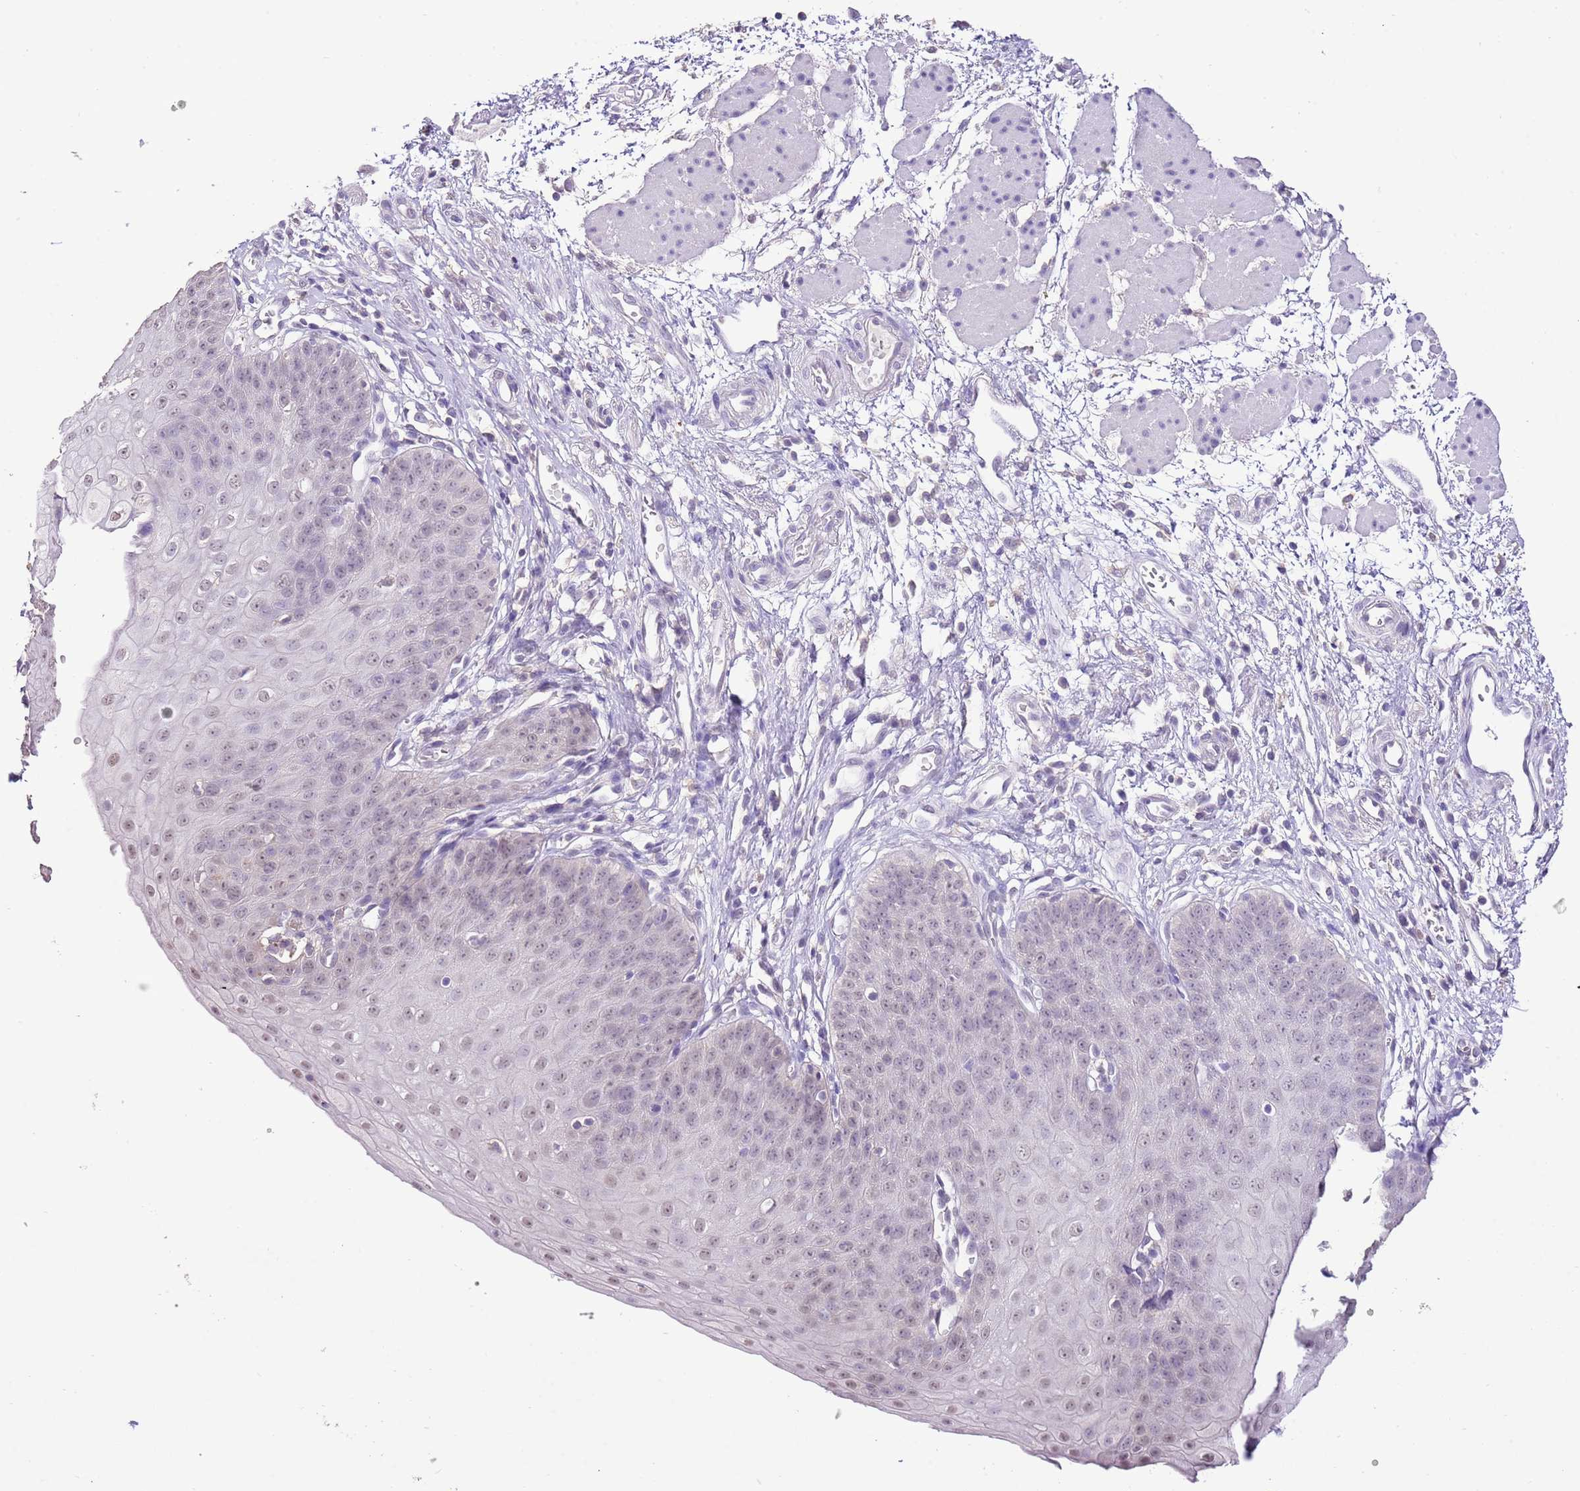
{"staining": {"intensity": "weak", "quantity": "<25%", "location": "nuclear"}, "tissue": "esophagus", "cell_type": "Squamous epithelial cells", "image_type": "normal", "snomed": [{"axis": "morphology", "description": "Normal tissue, NOS"}, {"axis": "topography", "description": "Esophagus"}], "caption": "DAB (3,3'-diaminobenzidine) immunohistochemical staining of benign esophagus shows no significant staining in squamous epithelial cells.", "gene": "IZUMO4", "patient": {"sex": "male", "age": 71}}